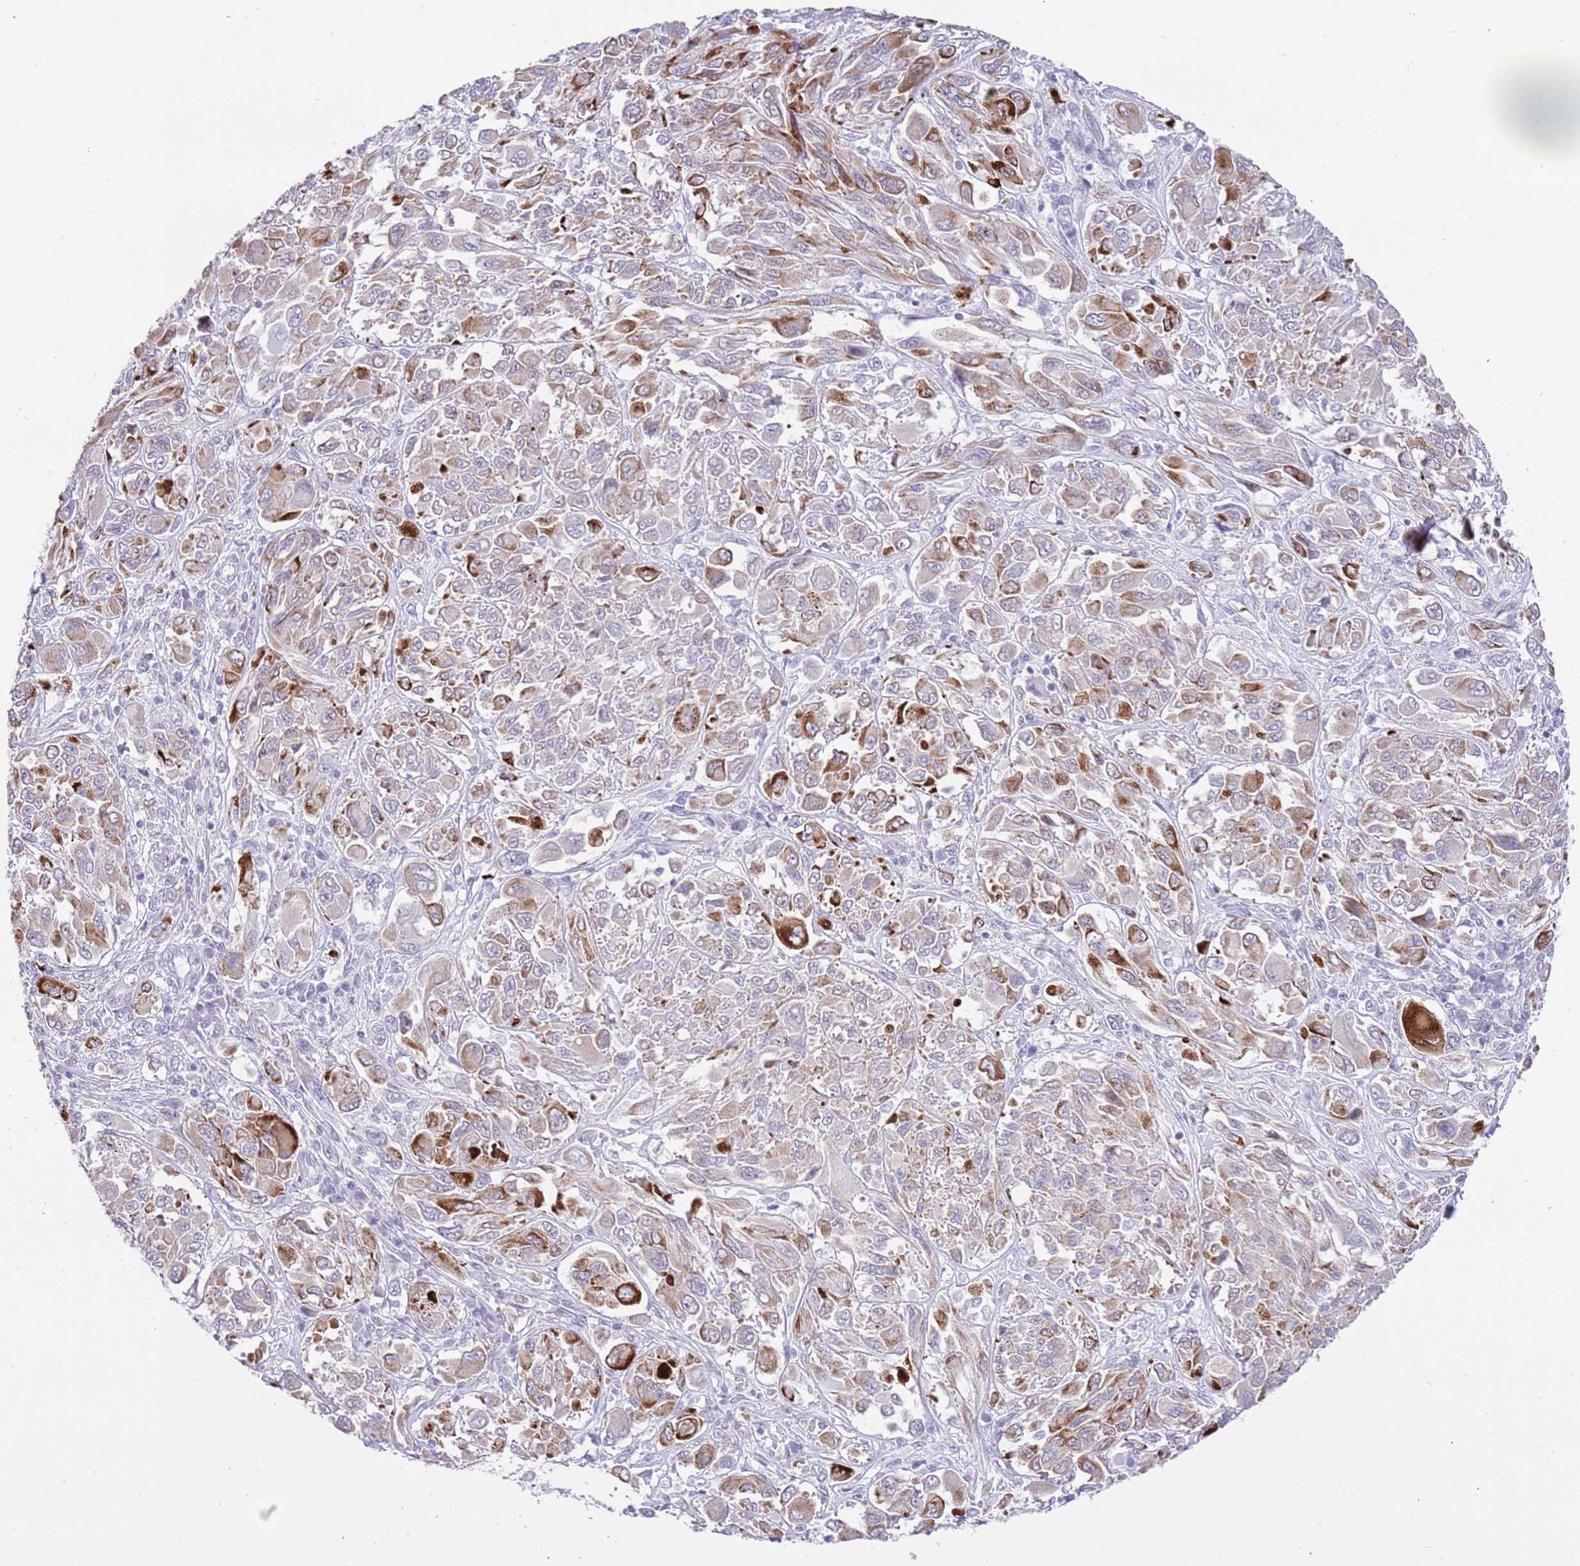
{"staining": {"intensity": "strong", "quantity": "<25%", "location": "cytoplasmic/membranous"}, "tissue": "melanoma", "cell_type": "Tumor cells", "image_type": "cancer", "snomed": [{"axis": "morphology", "description": "Malignant melanoma, NOS"}, {"axis": "topography", "description": "Skin"}], "caption": "Melanoma stained with a brown dye displays strong cytoplasmic/membranous positive expression in approximately <25% of tumor cells.", "gene": "OR2Z1", "patient": {"sex": "female", "age": 91}}